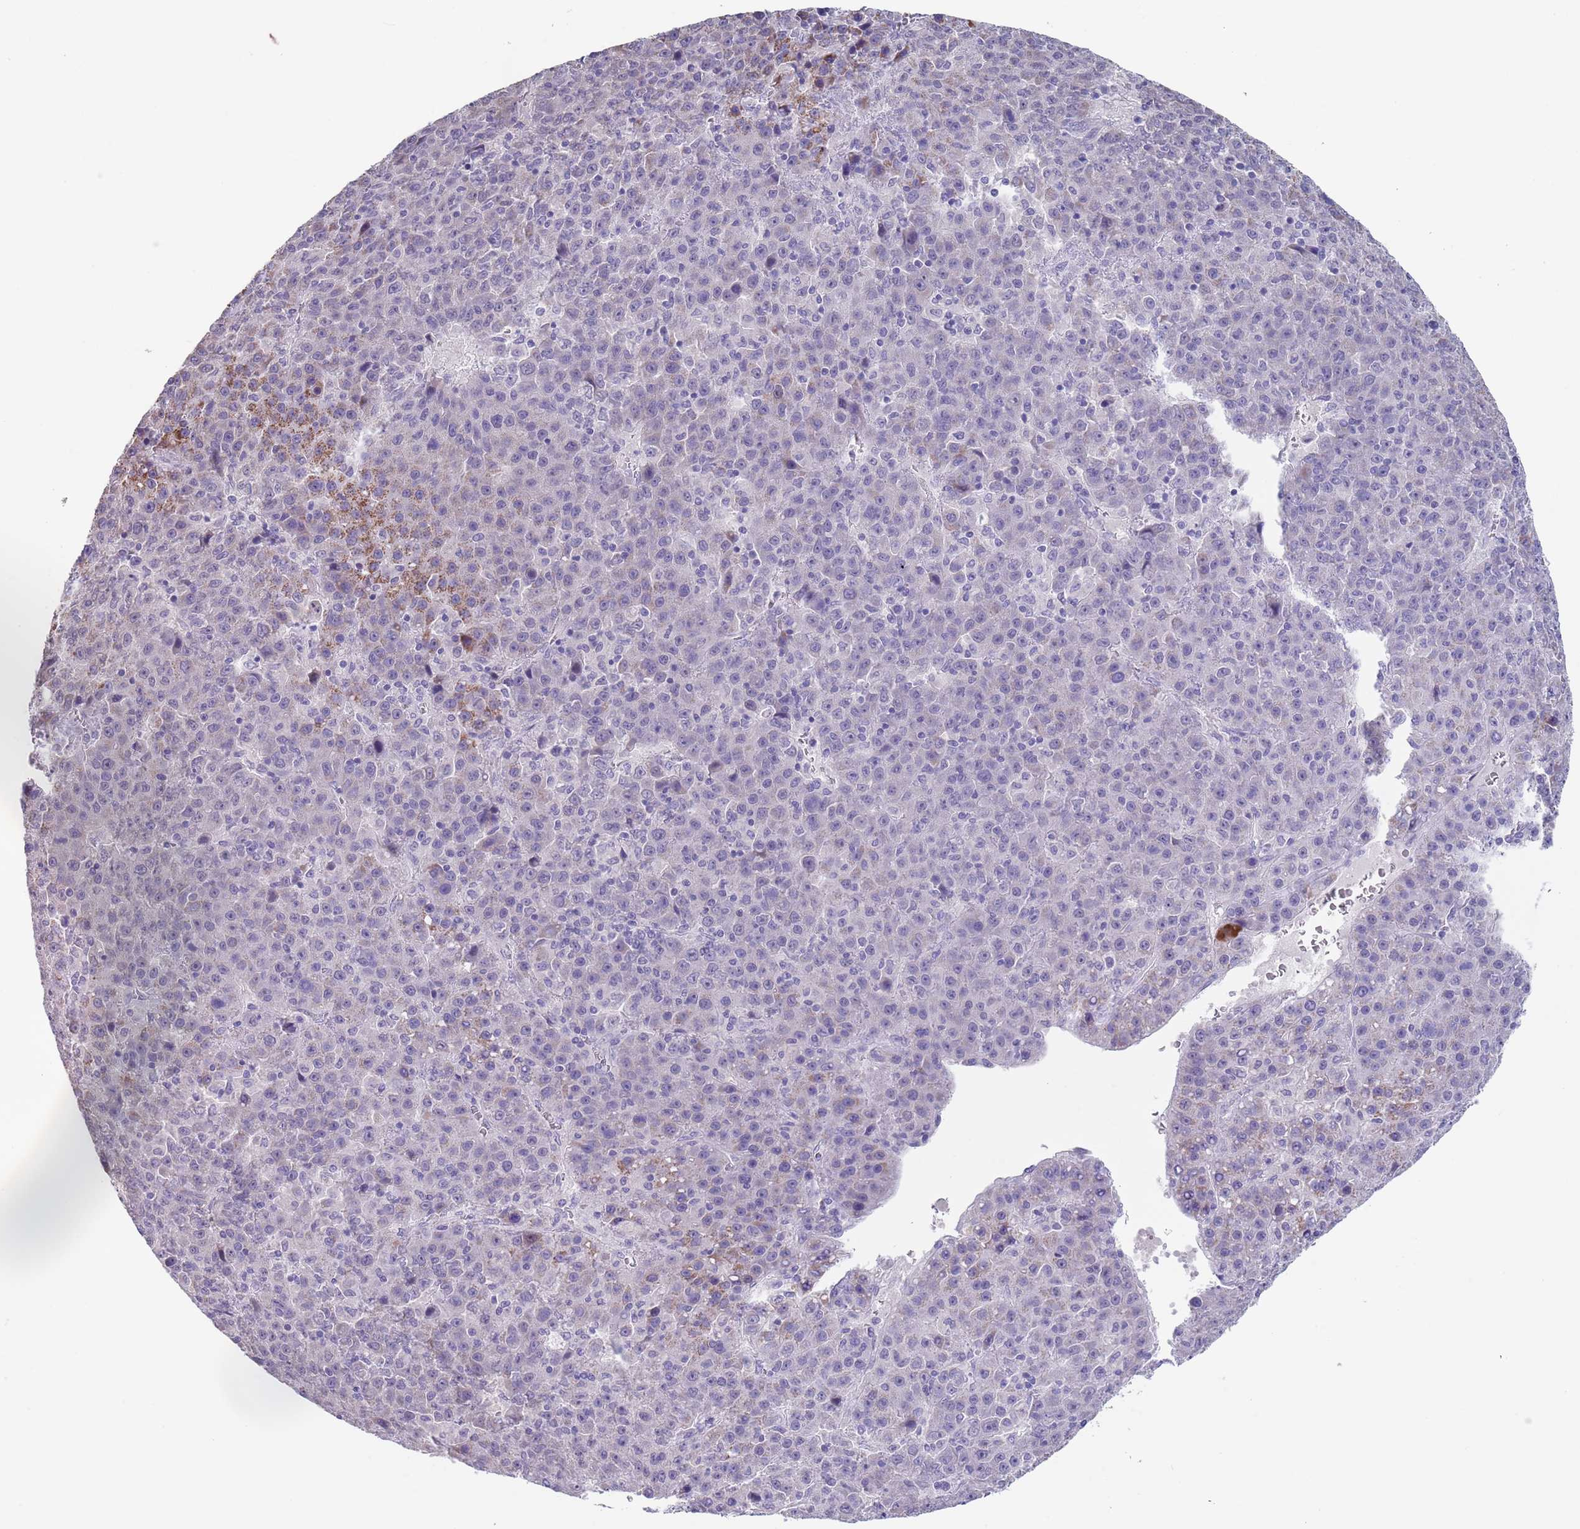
{"staining": {"intensity": "moderate", "quantity": "<25%", "location": "cytoplasmic/membranous"}, "tissue": "liver cancer", "cell_type": "Tumor cells", "image_type": "cancer", "snomed": [{"axis": "morphology", "description": "Carcinoma, Hepatocellular, NOS"}, {"axis": "topography", "description": "Liver"}], "caption": "Immunohistochemistry (IHC) (DAB (3,3'-diaminobenzidine)) staining of human liver hepatocellular carcinoma exhibits moderate cytoplasmic/membranous protein expression in approximately <25% of tumor cells.", "gene": "SPIRE2", "patient": {"sex": "female", "age": 53}}